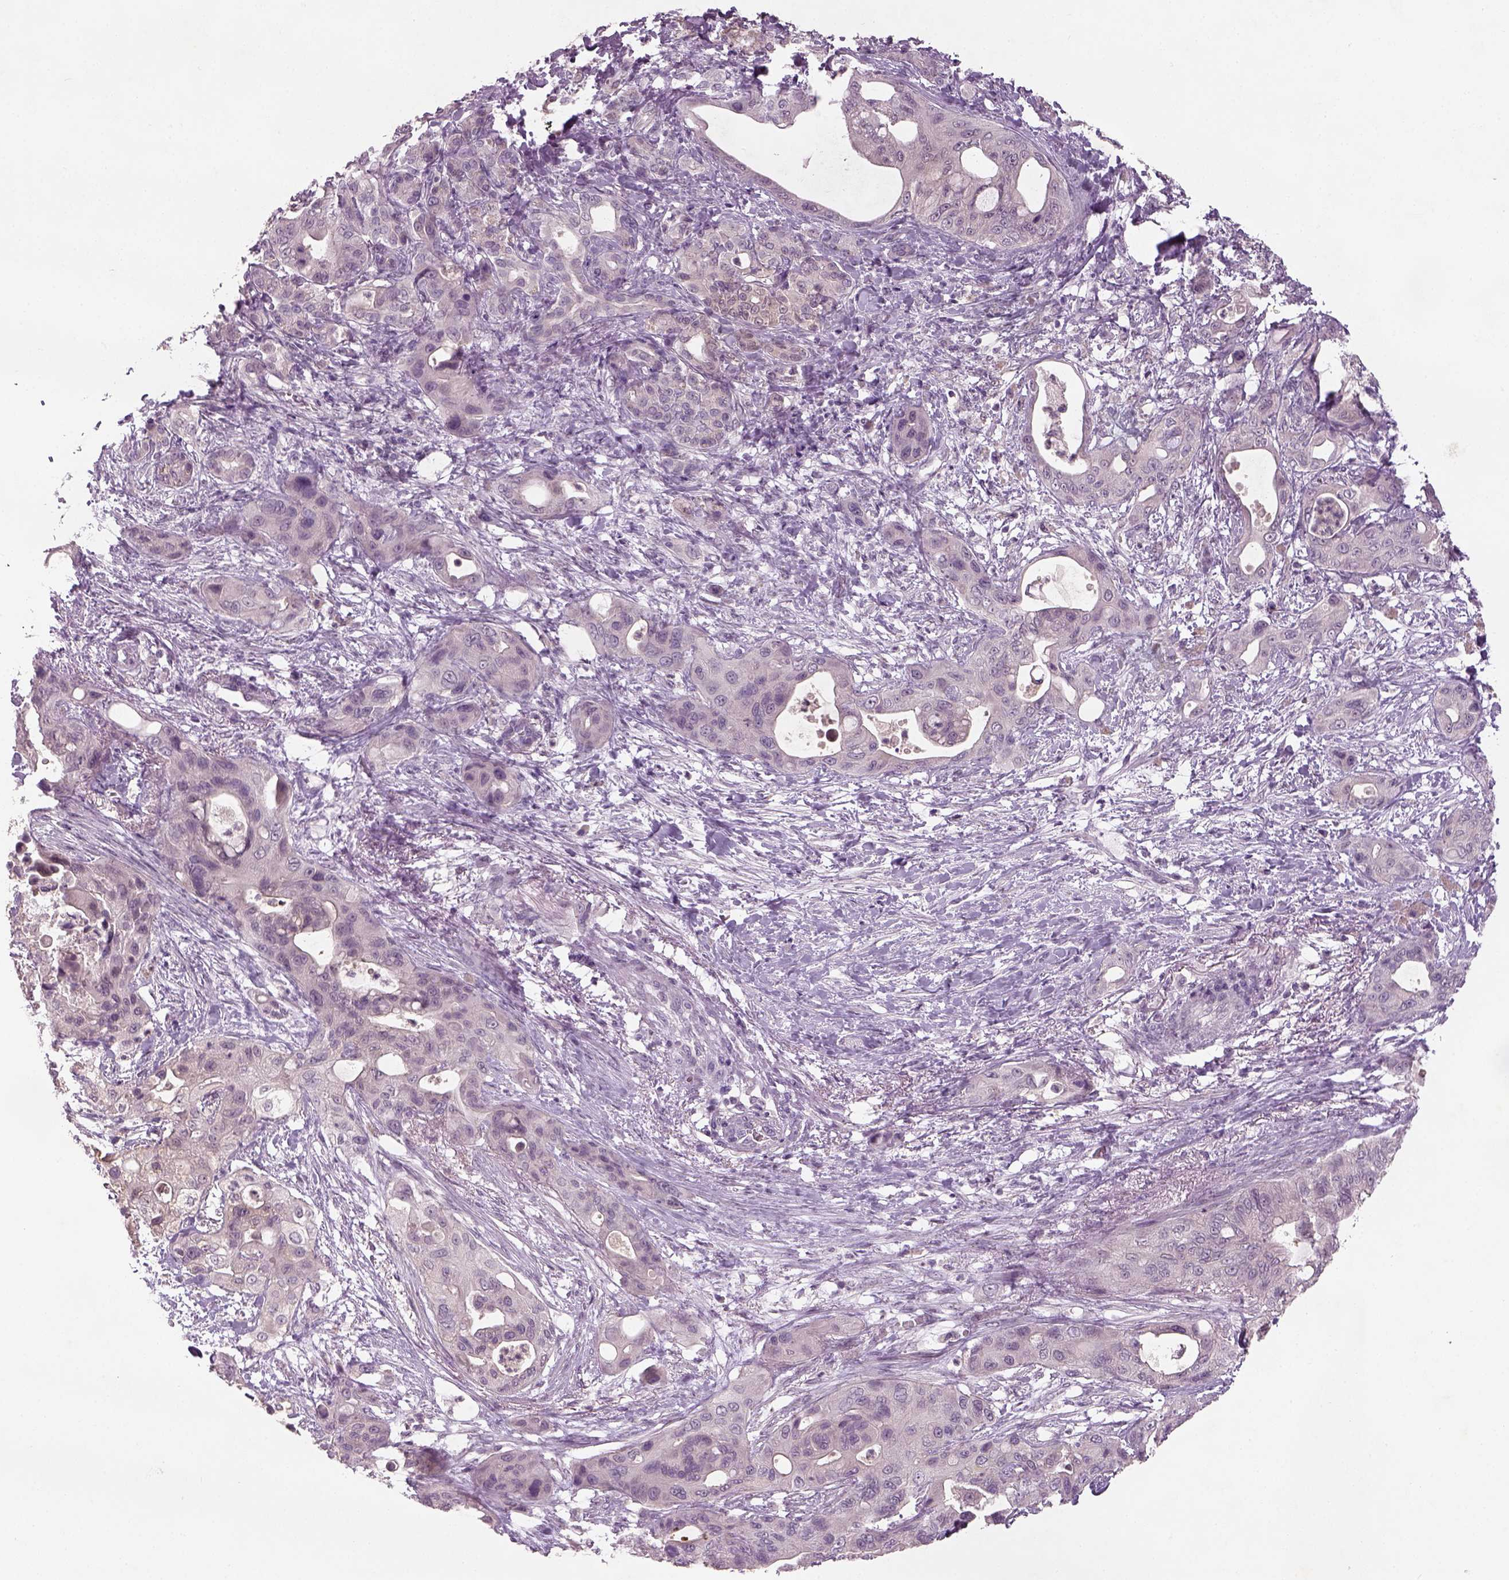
{"staining": {"intensity": "negative", "quantity": "none", "location": "none"}, "tissue": "pancreatic cancer", "cell_type": "Tumor cells", "image_type": "cancer", "snomed": [{"axis": "morphology", "description": "Adenocarcinoma, NOS"}, {"axis": "topography", "description": "Pancreas"}], "caption": "DAB immunohistochemical staining of pancreatic cancer (adenocarcinoma) displays no significant expression in tumor cells. (DAB IHC visualized using brightfield microscopy, high magnification).", "gene": "GDNF", "patient": {"sex": "male", "age": 71}}